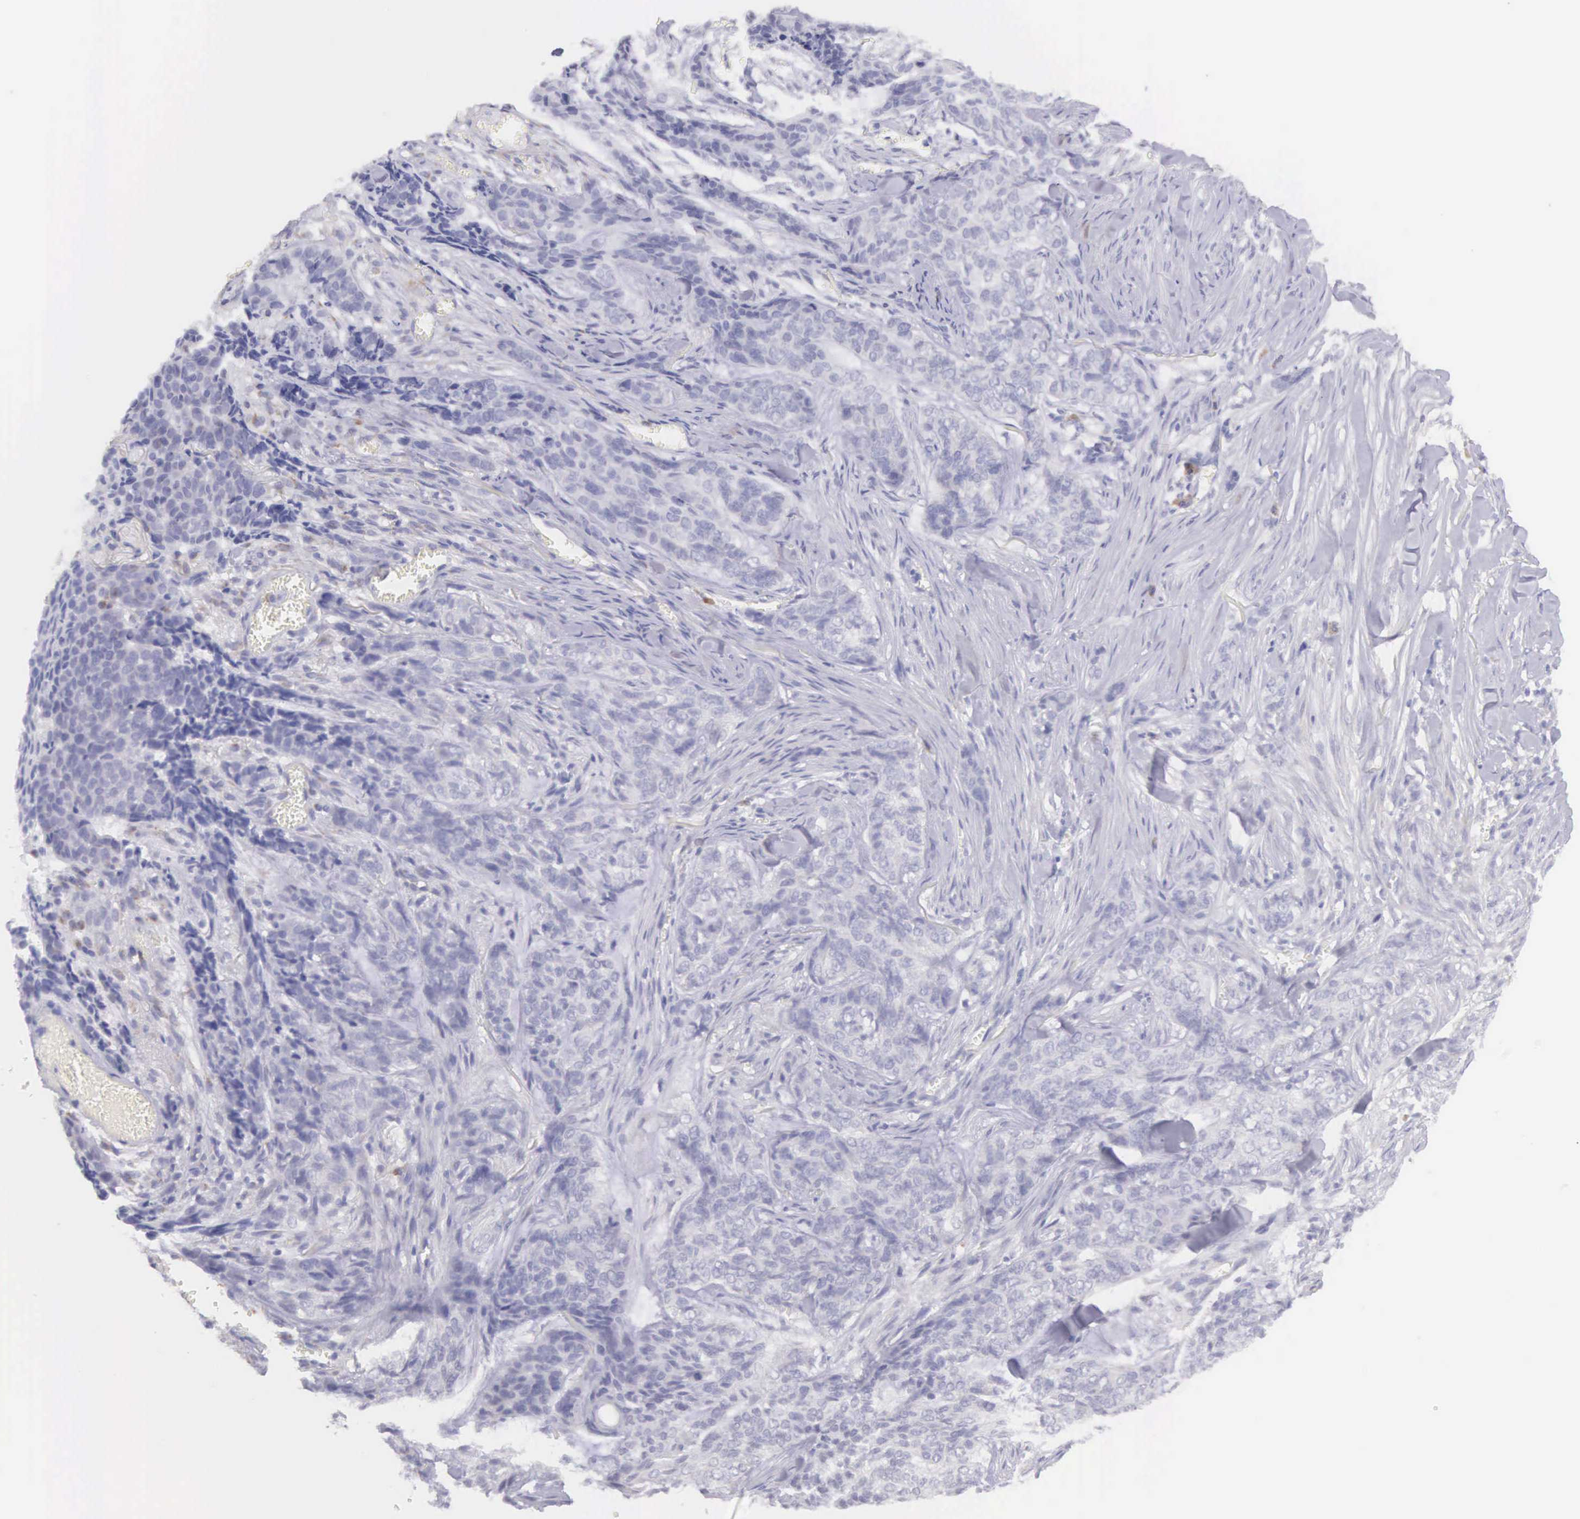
{"staining": {"intensity": "weak", "quantity": "<25%", "location": "cytoplasmic/membranous"}, "tissue": "skin cancer", "cell_type": "Tumor cells", "image_type": "cancer", "snomed": [{"axis": "morphology", "description": "Normal tissue, NOS"}, {"axis": "morphology", "description": "Basal cell carcinoma"}, {"axis": "topography", "description": "Skin"}], "caption": "Human skin basal cell carcinoma stained for a protein using immunohistochemistry reveals no positivity in tumor cells.", "gene": "ARFGAP3", "patient": {"sex": "female", "age": 65}}